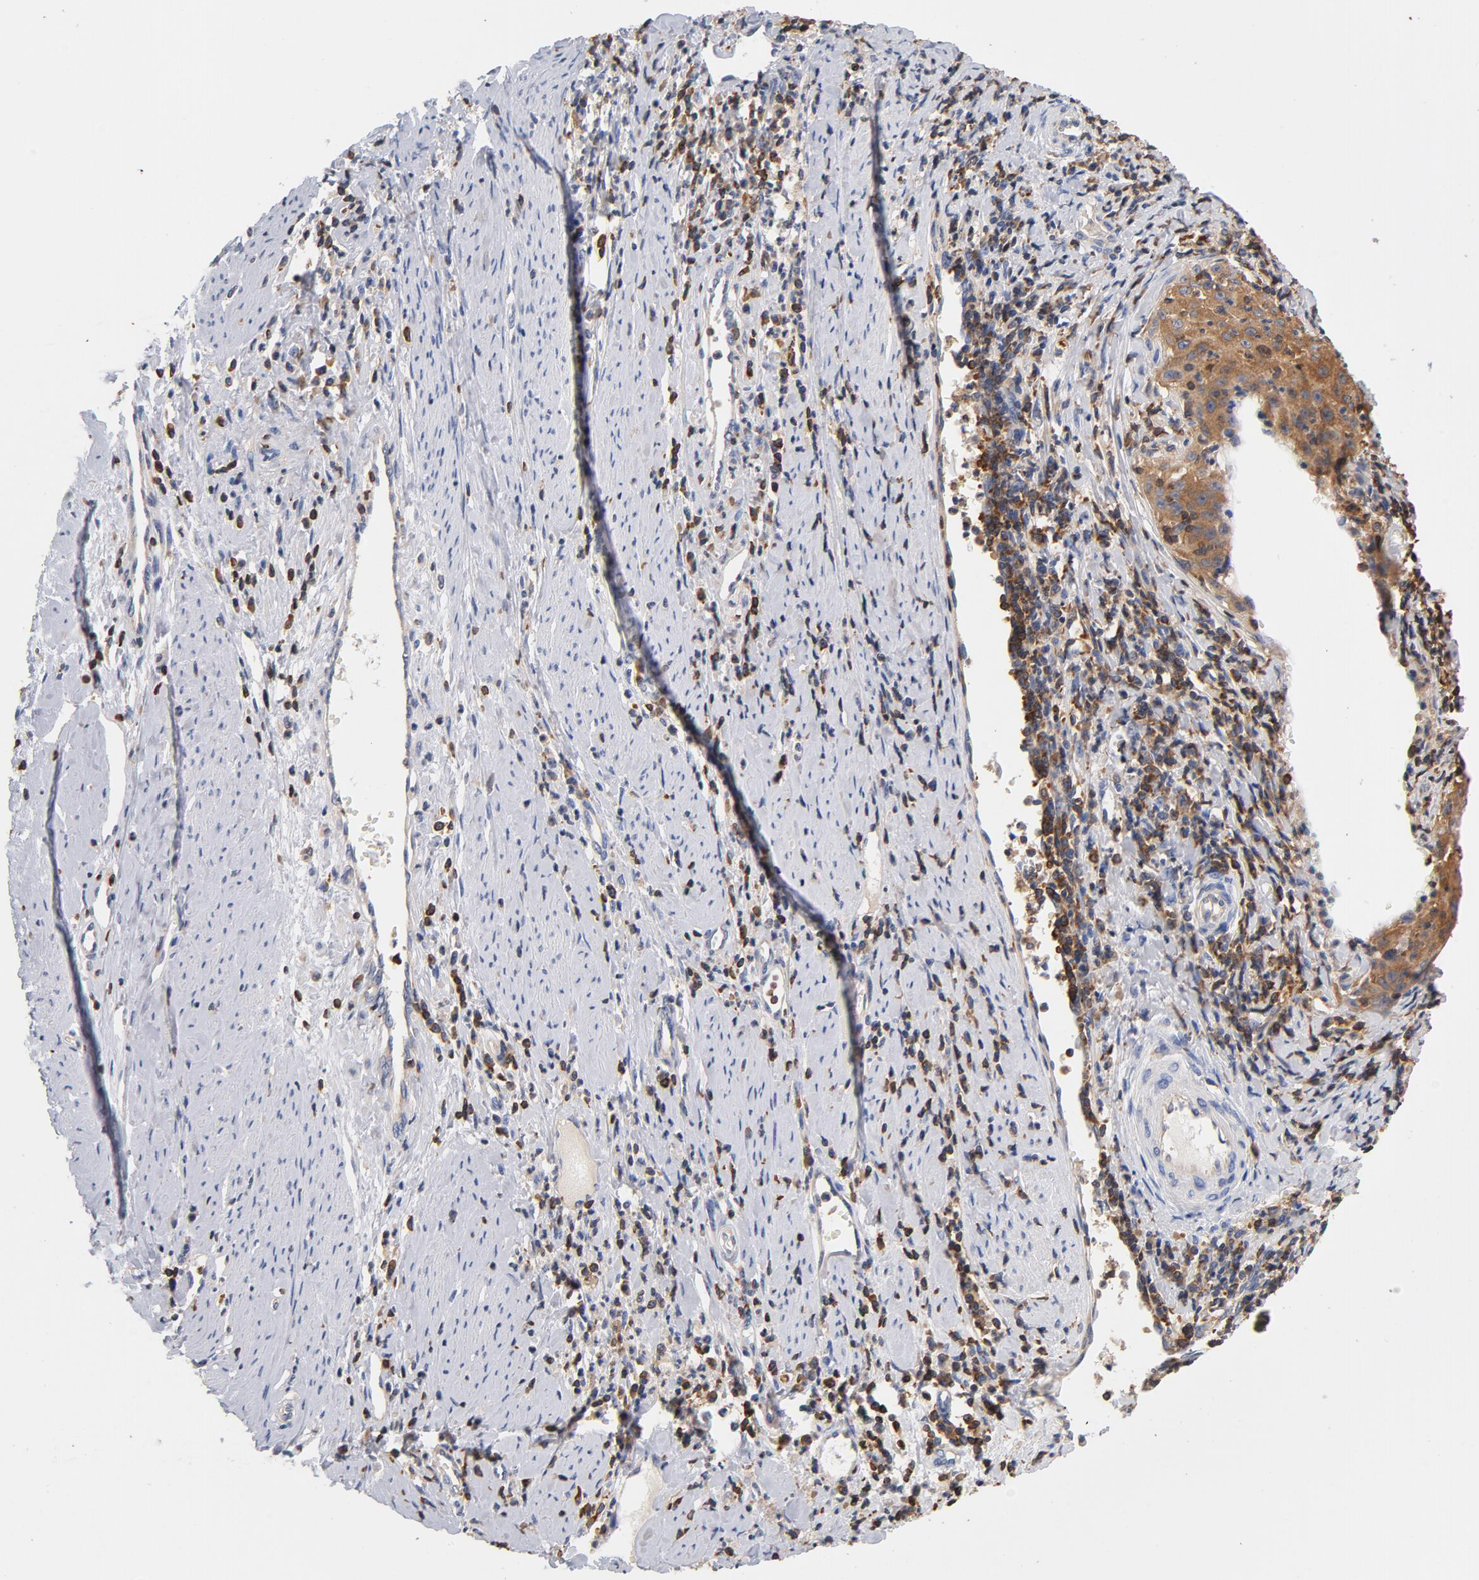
{"staining": {"intensity": "moderate", "quantity": ">75%", "location": "cytoplasmic/membranous"}, "tissue": "cervical cancer", "cell_type": "Tumor cells", "image_type": "cancer", "snomed": [{"axis": "morphology", "description": "Squamous cell carcinoma, NOS"}, {"axis": "topography", "description": "Cervix"}], "caption": "Moderate cytoplasmic/membranous expression for a protein is seen in approximately >75% of tumor cells of cervical cancer (squamous cell carcinoma) using immunohistochemistry (IHC).", "gene": "EZR", "patient": {"sex": "female", "age": 27}}